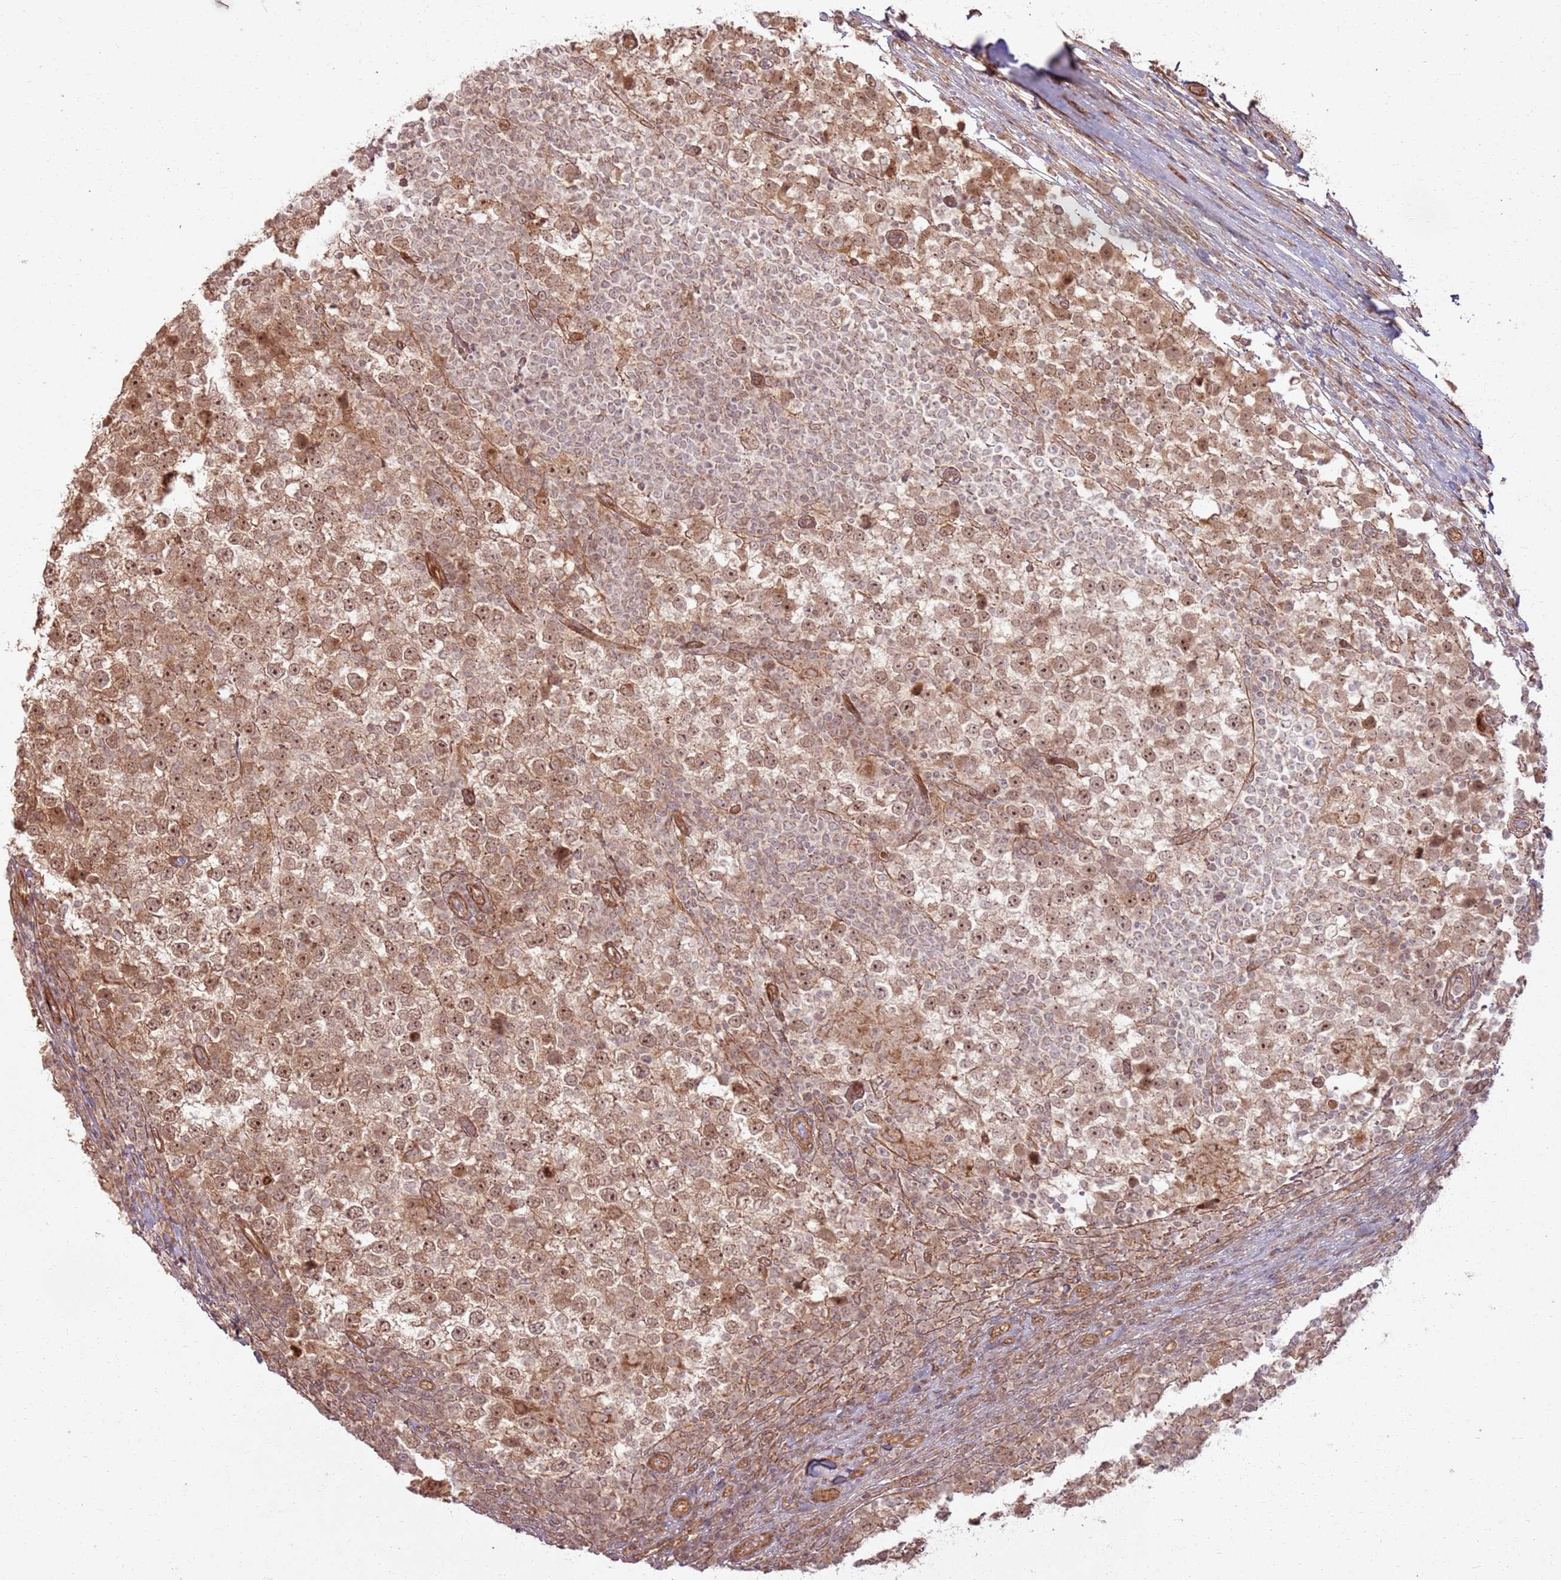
{"staining": {"intensity": "moderate", "quantity": ">75%", "location": "cytoplasmic/membranous,nuclear"}, "tissue": "testis cancer", "cell_type": "Tumor cells", "image_type": "cancer", "snomed": [{"axis": "morphology", "description": "Seminoma, NOS"}, {"axis": "topography", "description": "Testis"}], "caption": "Protein positivity by IHC exhibits moderate cytoplasmic/membranous and nuclear positivity in approximately >75% of tumor cells in seminoma (testis).", "gene": "ZNF623", "patient": {"sex": "male", "age": 65}}